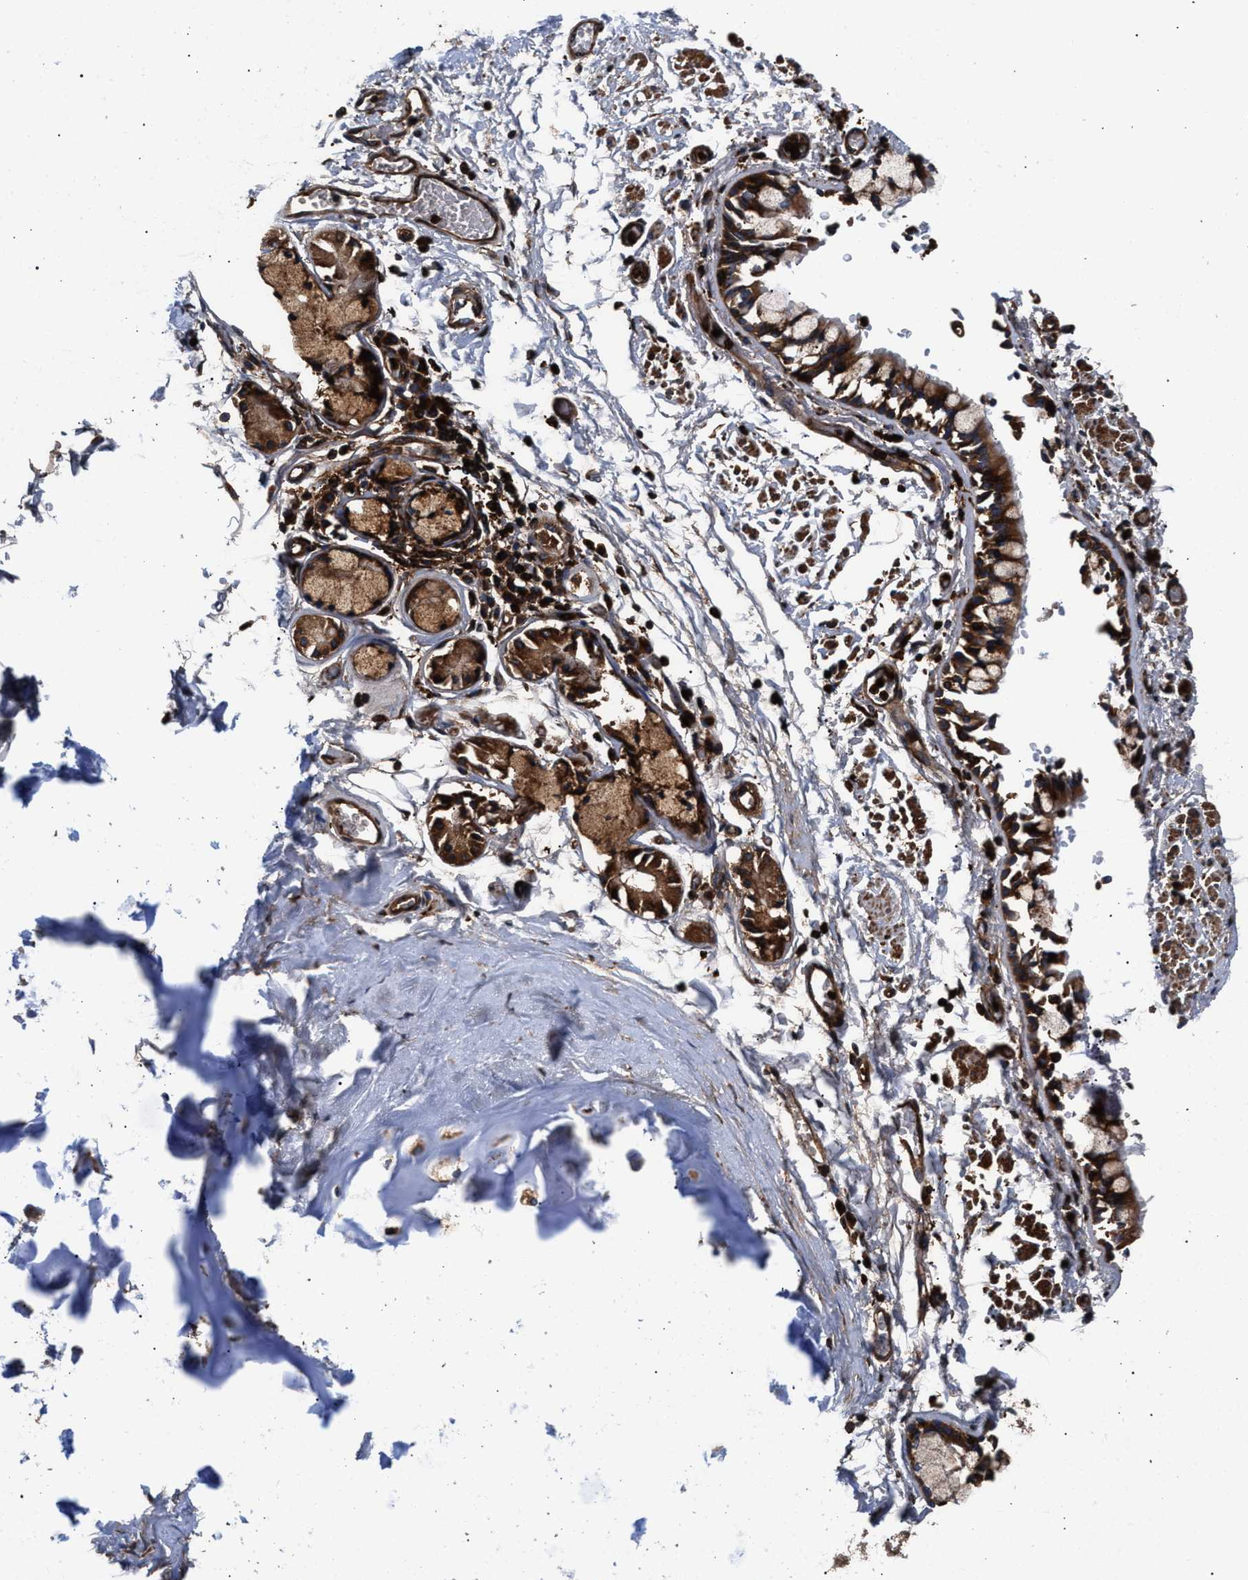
{"staining": {"intensity": "moderate", "quantity": ">75%", "location": "cytoplasmic/membranous"}, "tissue": "adipose tissue", "cell_type": "Adipocytes", "image_type": "normal", "snomed": [{"axis": "morphology", "description": "Normal tissue, NOS"}, {"axis": "topography", "description": "Cartilage tissue"}, {"axis": "topography", "description": "Lung"}], "caption": "Unremarkable adipose tissue exhibits moderate cytoplasmic/membranous staining in approximately >75% of adipocytes The staining is performed using DAB (3,3'-diaminobenzidine) brown chromogen to label protein expression. The nuclei are counter-stained blue using hematoxylin..", "gene": "ENSG00000286112", "patient": {"sex": "female", "age": 77}}